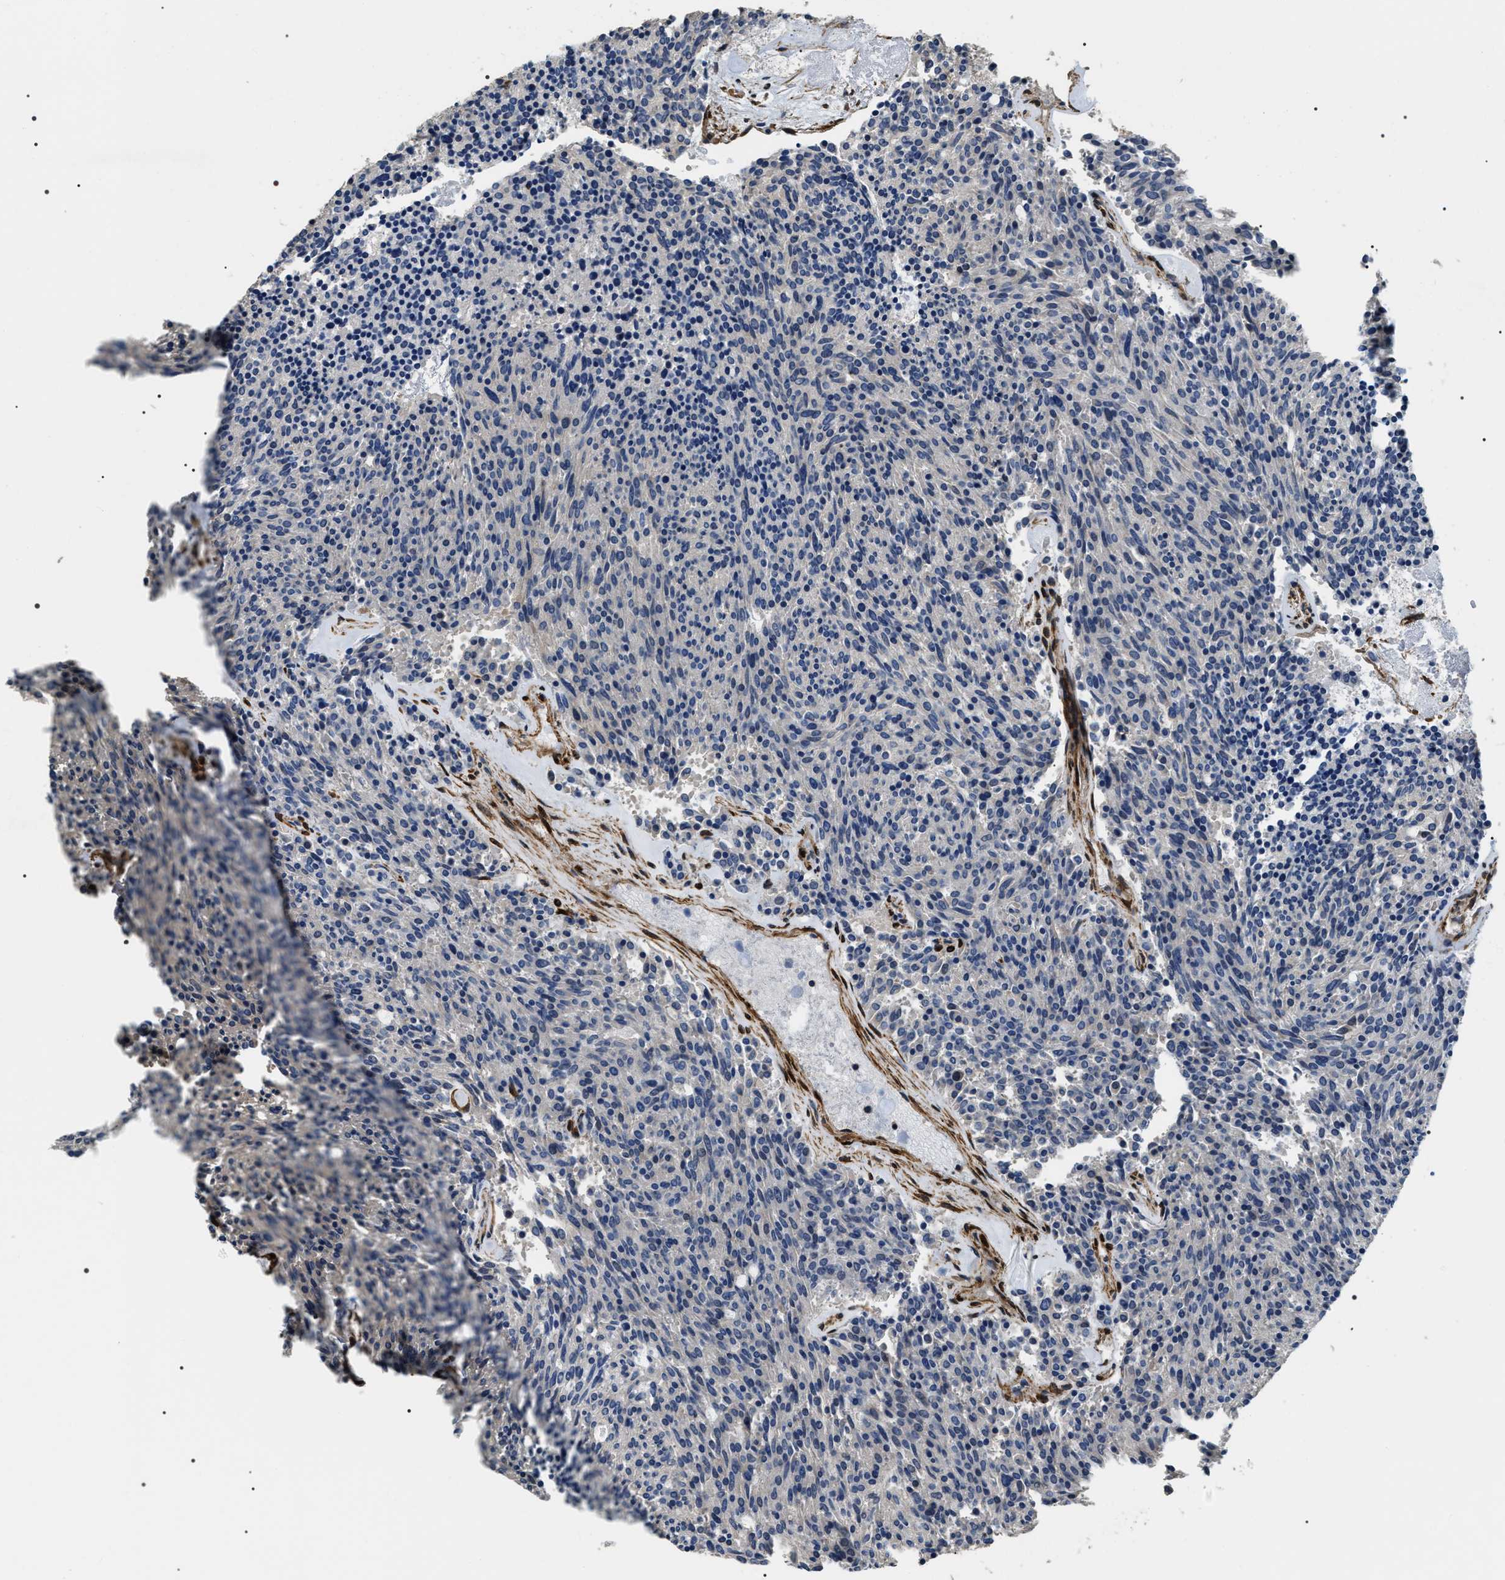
{"staining": {"intensity": "negative", "quantity": "none", "location": "none"}, "tissue": "carcinoid", "cell_type": "Tumor cells", "image_type": "cancer", "snomed": [{"axis": "morphology", "description": "Carcinoid, malignant, NOS"}, {"axis": "topography", "description": "Pancreas"}], "caption": "Tumor cells are negative for protein expression in human carcinoid (malignant).", "gene": "ZC3HAV1L", "patient": {"sex": "female", "age": 54}}